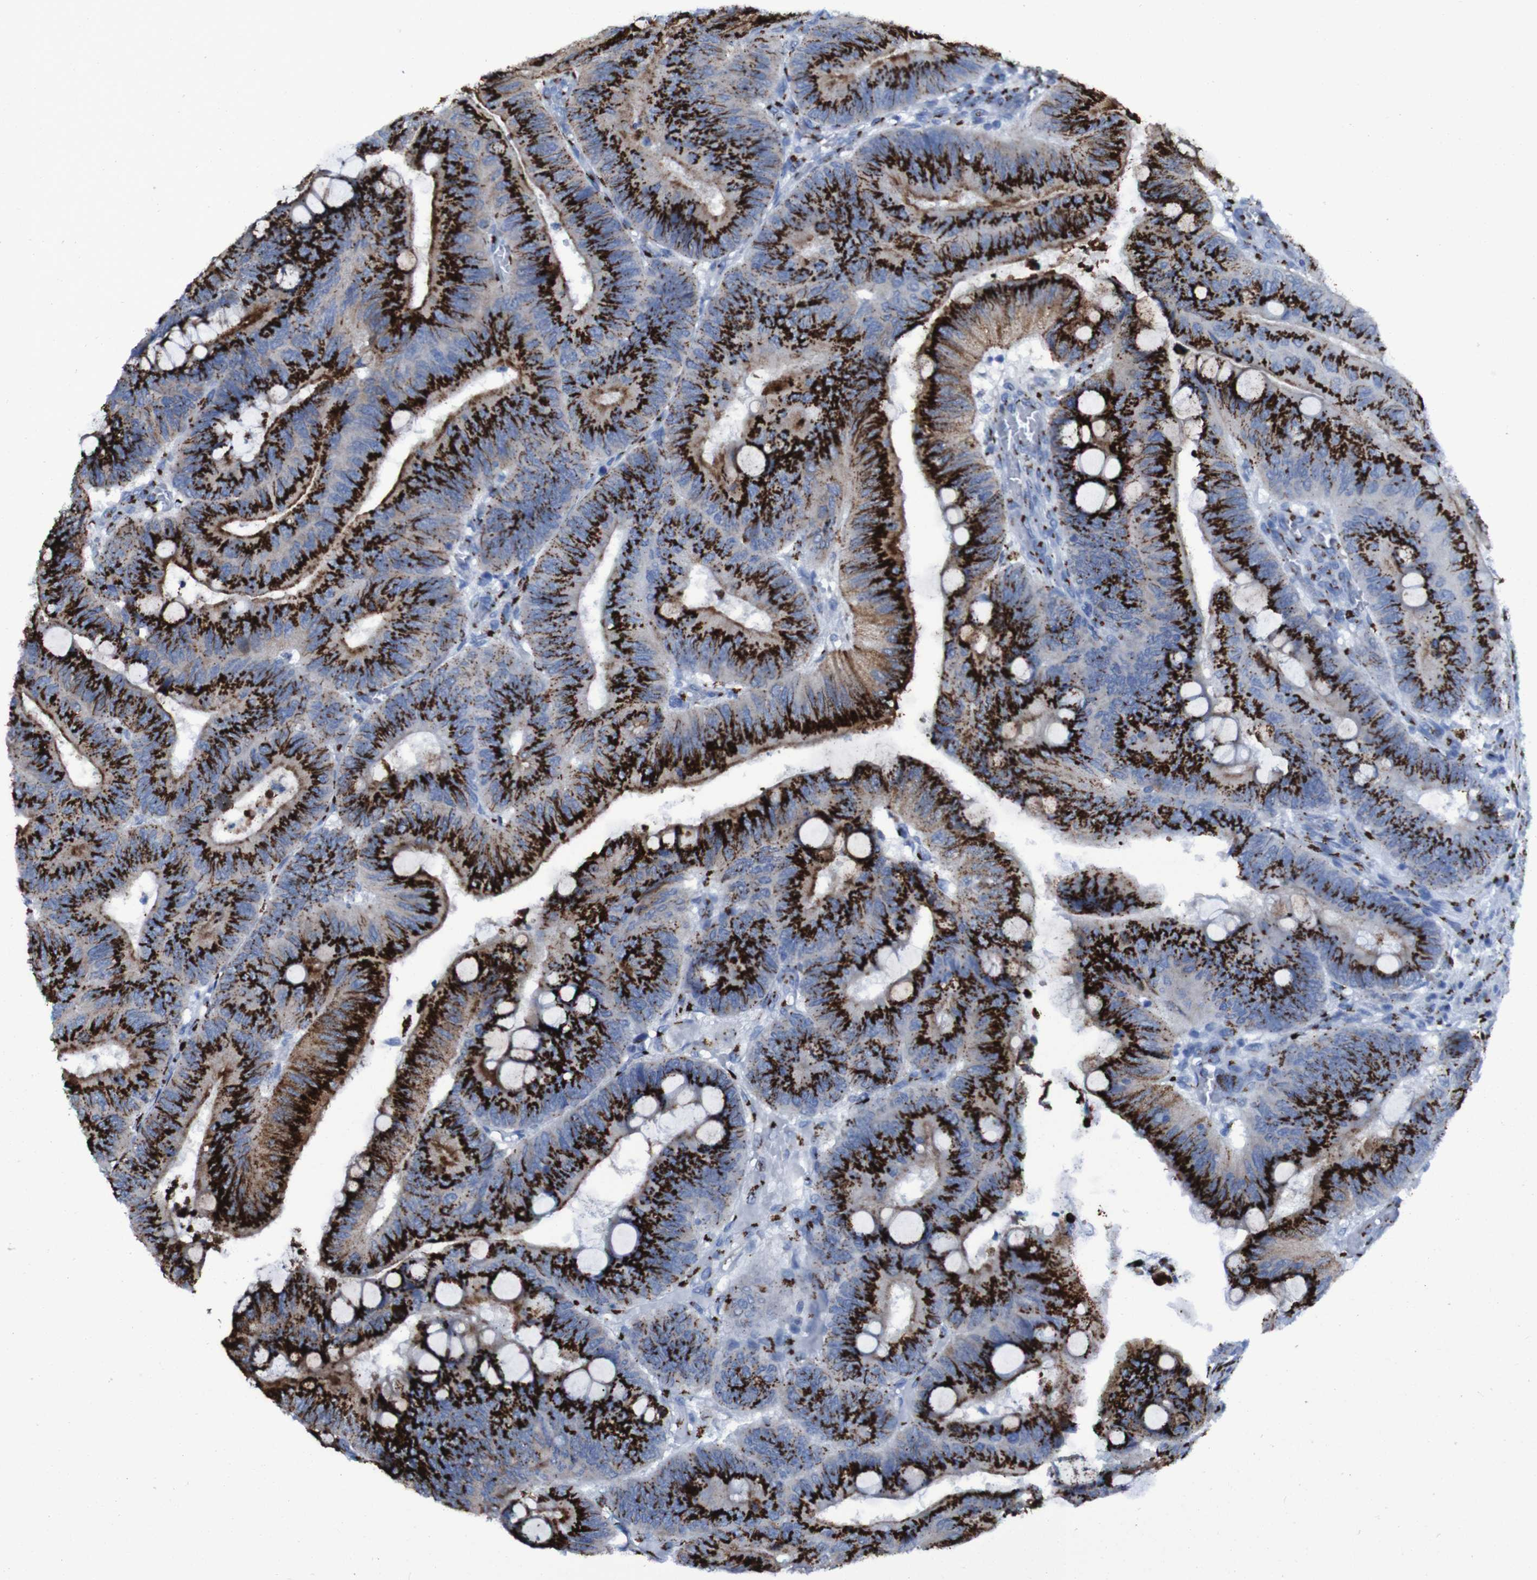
{"staining": {"intensity": "strong", "quantity": ">75%", "location": "cytoplasmic/membranous"}, "tissue": "colorectal cancer", "cell_type": "Tumor cells", "image_type": "cancer", "snomed": [{"axis": "morphology", "description": "Normal tissue, NOS"}, {"axis": "morphology", "description": "Adenocarcinoma, NOS"}, {"axis": "topography", "description": "Rectum"}, {"axis": "topography", "description": "Peripheral nerve tissue"}], "caption": "Strong cytoplasmic/membranous staining for a protein is seen in approximately >75% of tumor cells of colorectal cancer using IHC.", "gene": "GOLM1", "patient": {"sex": "male", "age": 92}}